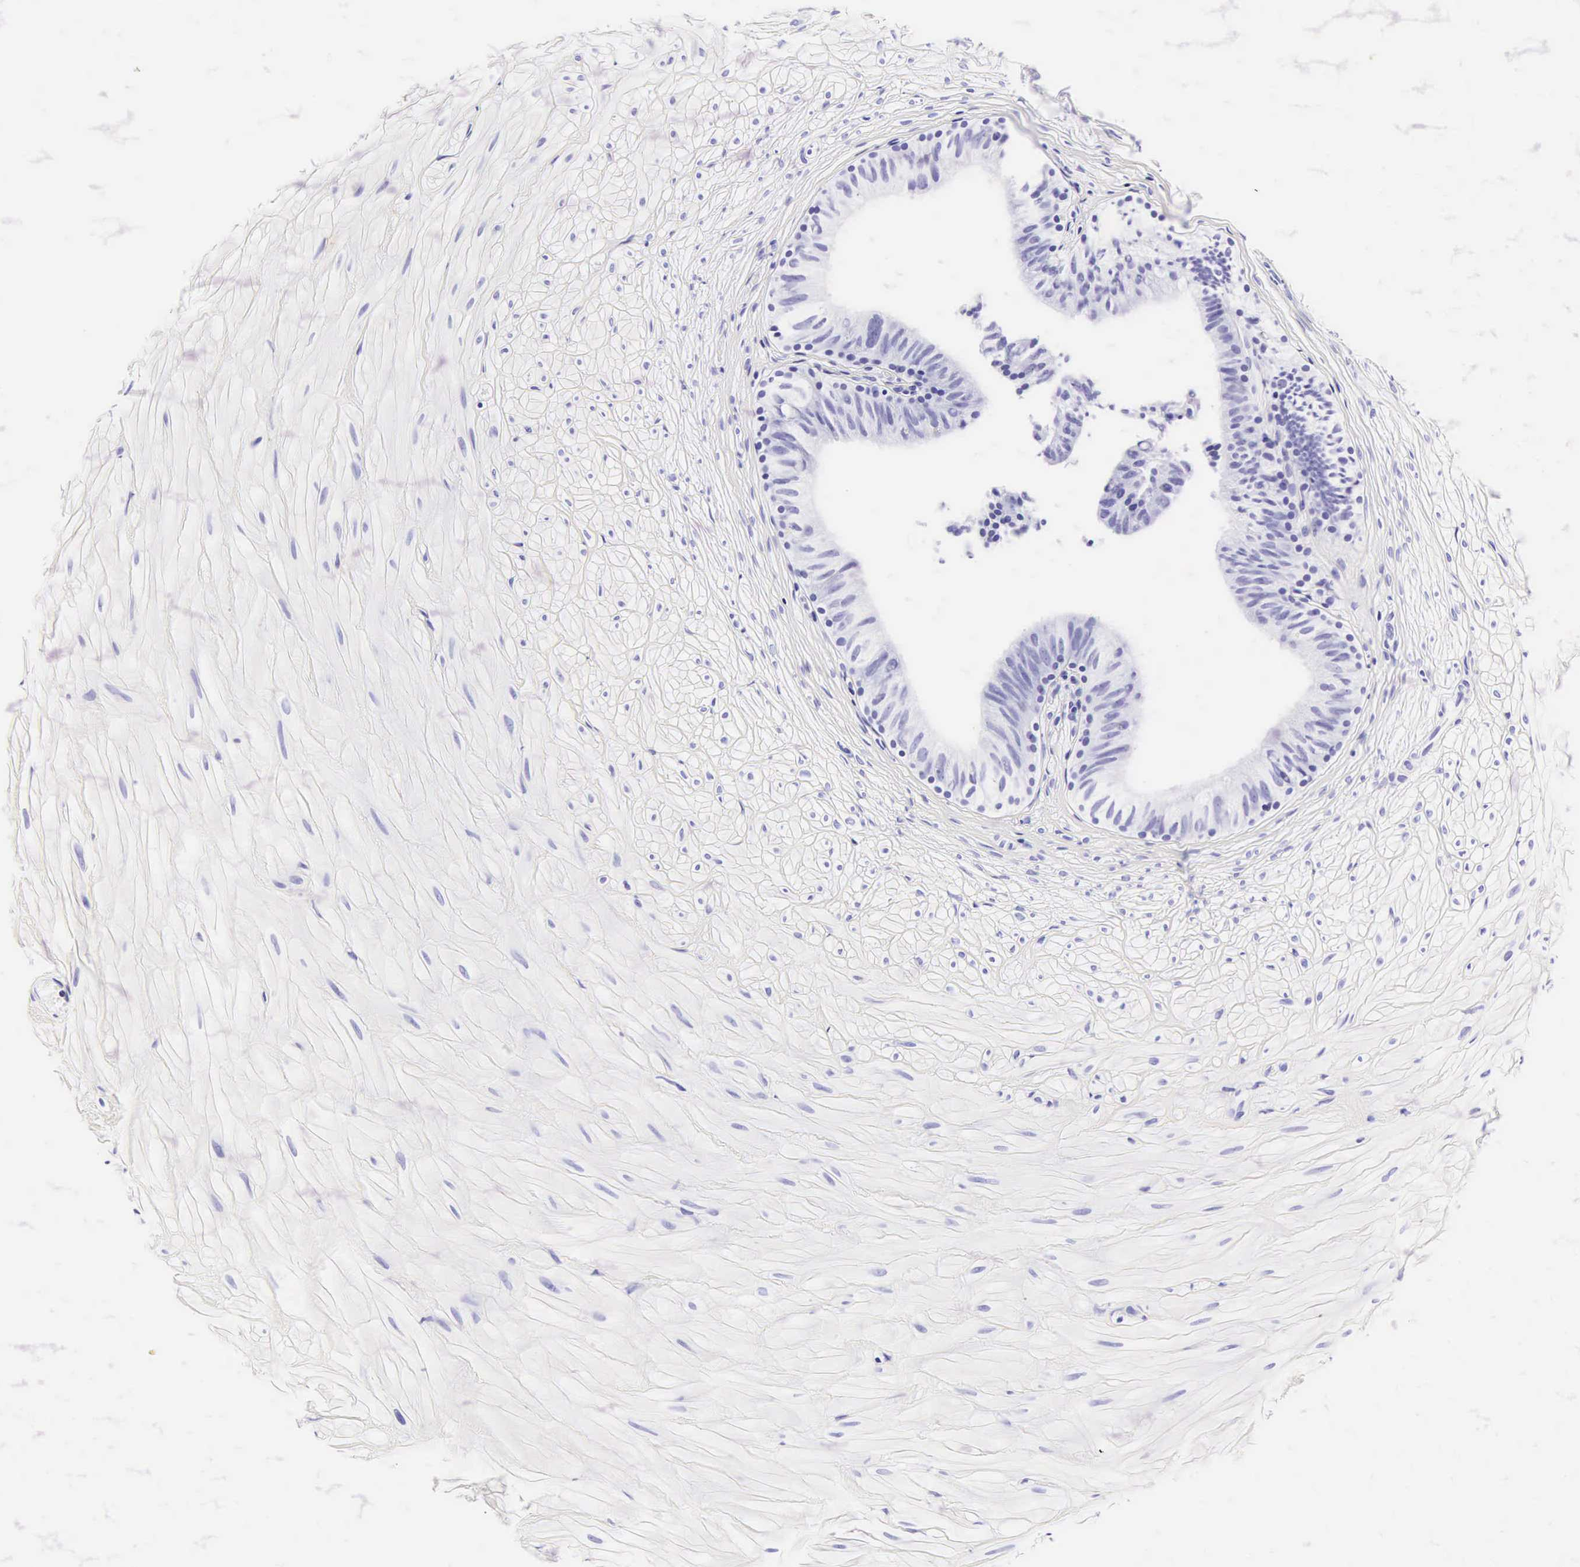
{"staining": {"intensity": "negative", "quantity": "none", "location": "none"}, "tissue": "epididymis", "cell_type": "Glandular cells", "image_type": "normal", "snomed": [{"axis": "morphology", "description": "Normal tissue, NOS"}, {"axis": "topography", "description": "Epididymis"}], "caption": "Immunohistochemical staining of unremarkable human epididymis shows no significant staining in glandular cells.", "gene": "CD1A", "patient": {"sex": "male", "age": 37}}